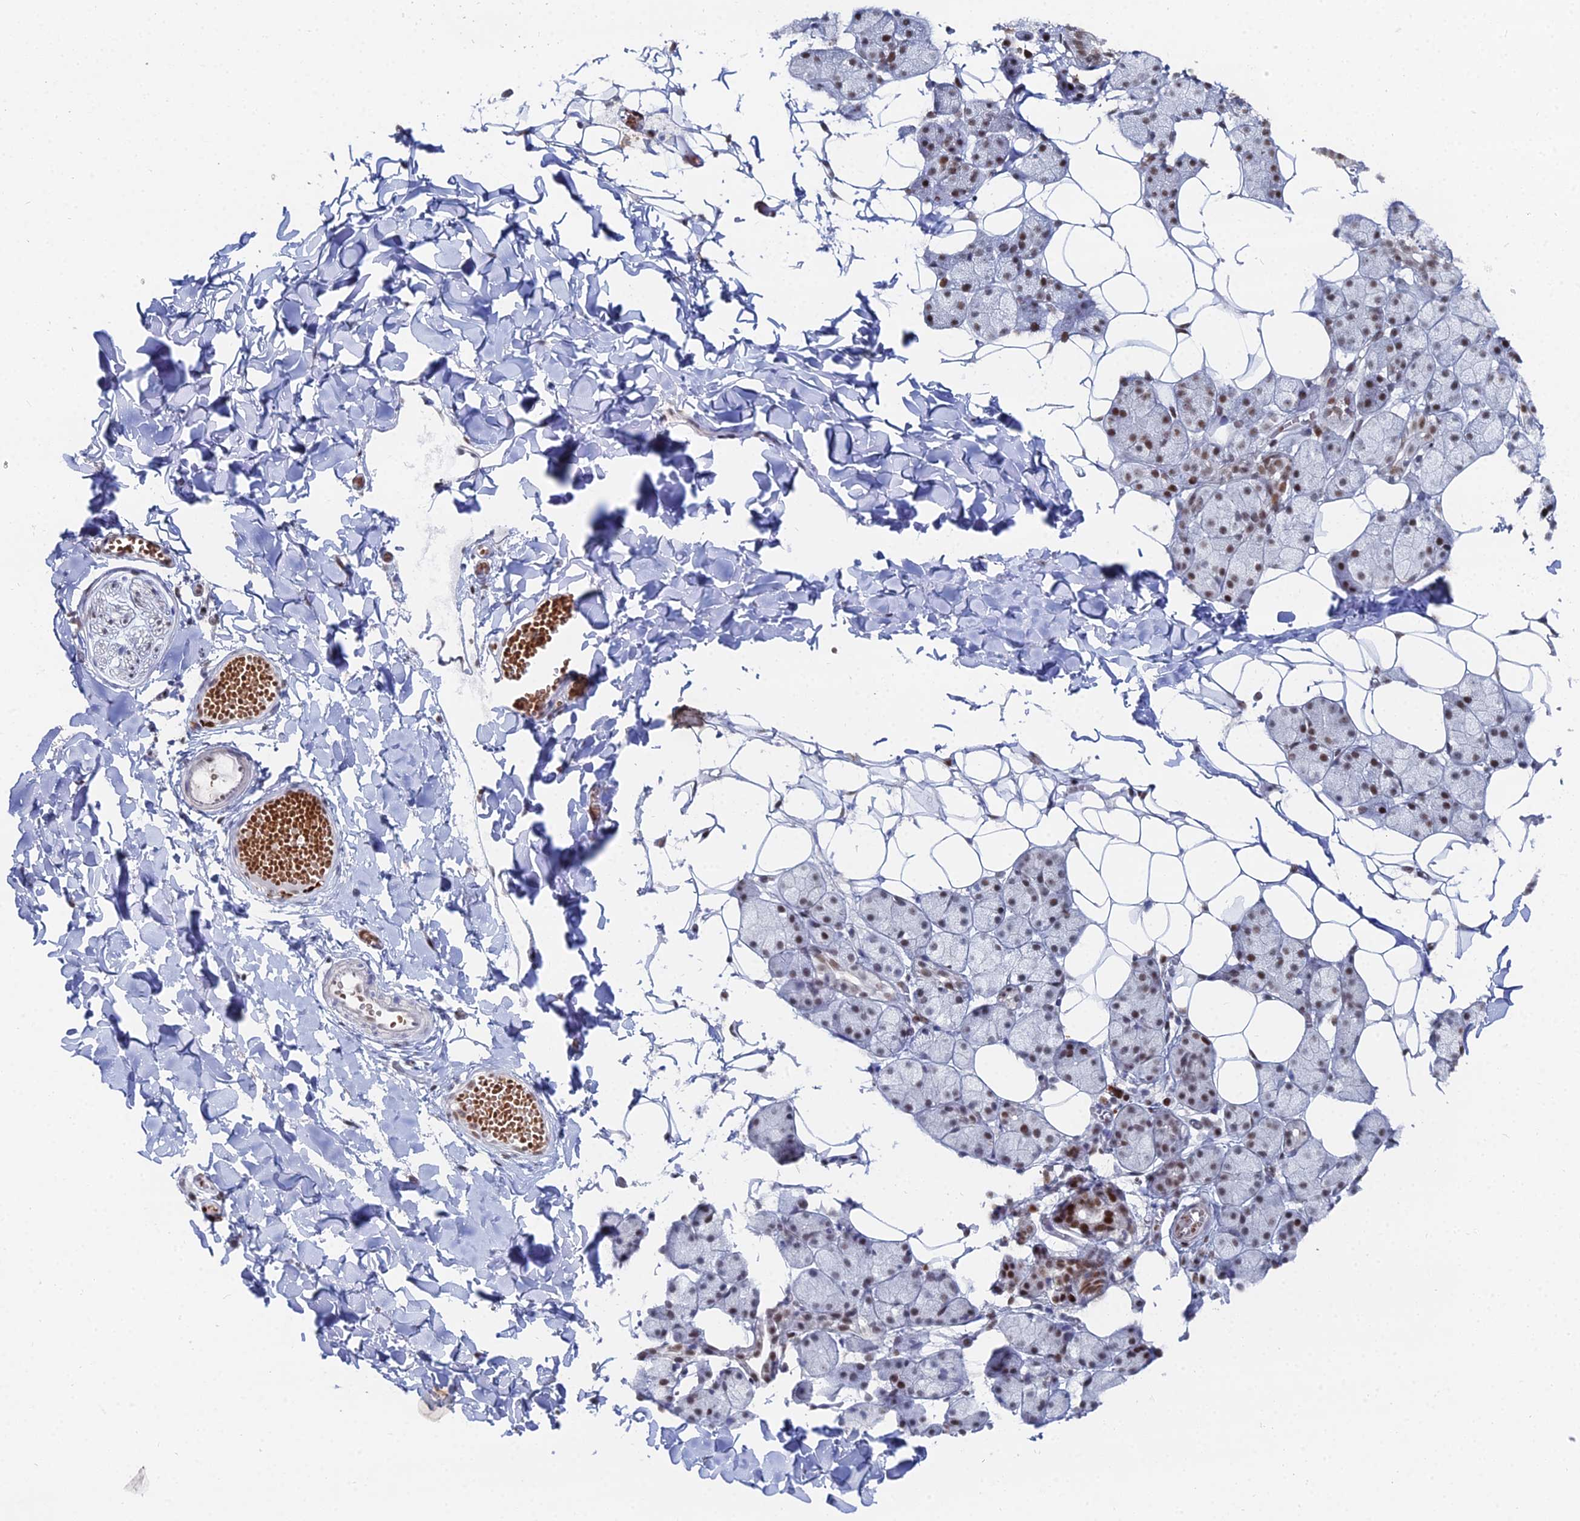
{"staining": {"intensity": "moderate", "quantity": ">75%", "location": "nuclear"}, "tissue": "salivary gland", "cell_type": "Glandular cells", "image_type": "normal", "snomed": [{"axis": "morphology", "description": "Normal tissue, NOS"}, {"axis": "topography", "description": "Salivary gland"}], "caption": "Normal salivary gland exhibits moderate nuclear staining in about >75% of glandular cells.", "gene": "GSC2", "patient": {"sex": "female", "age": 33}}